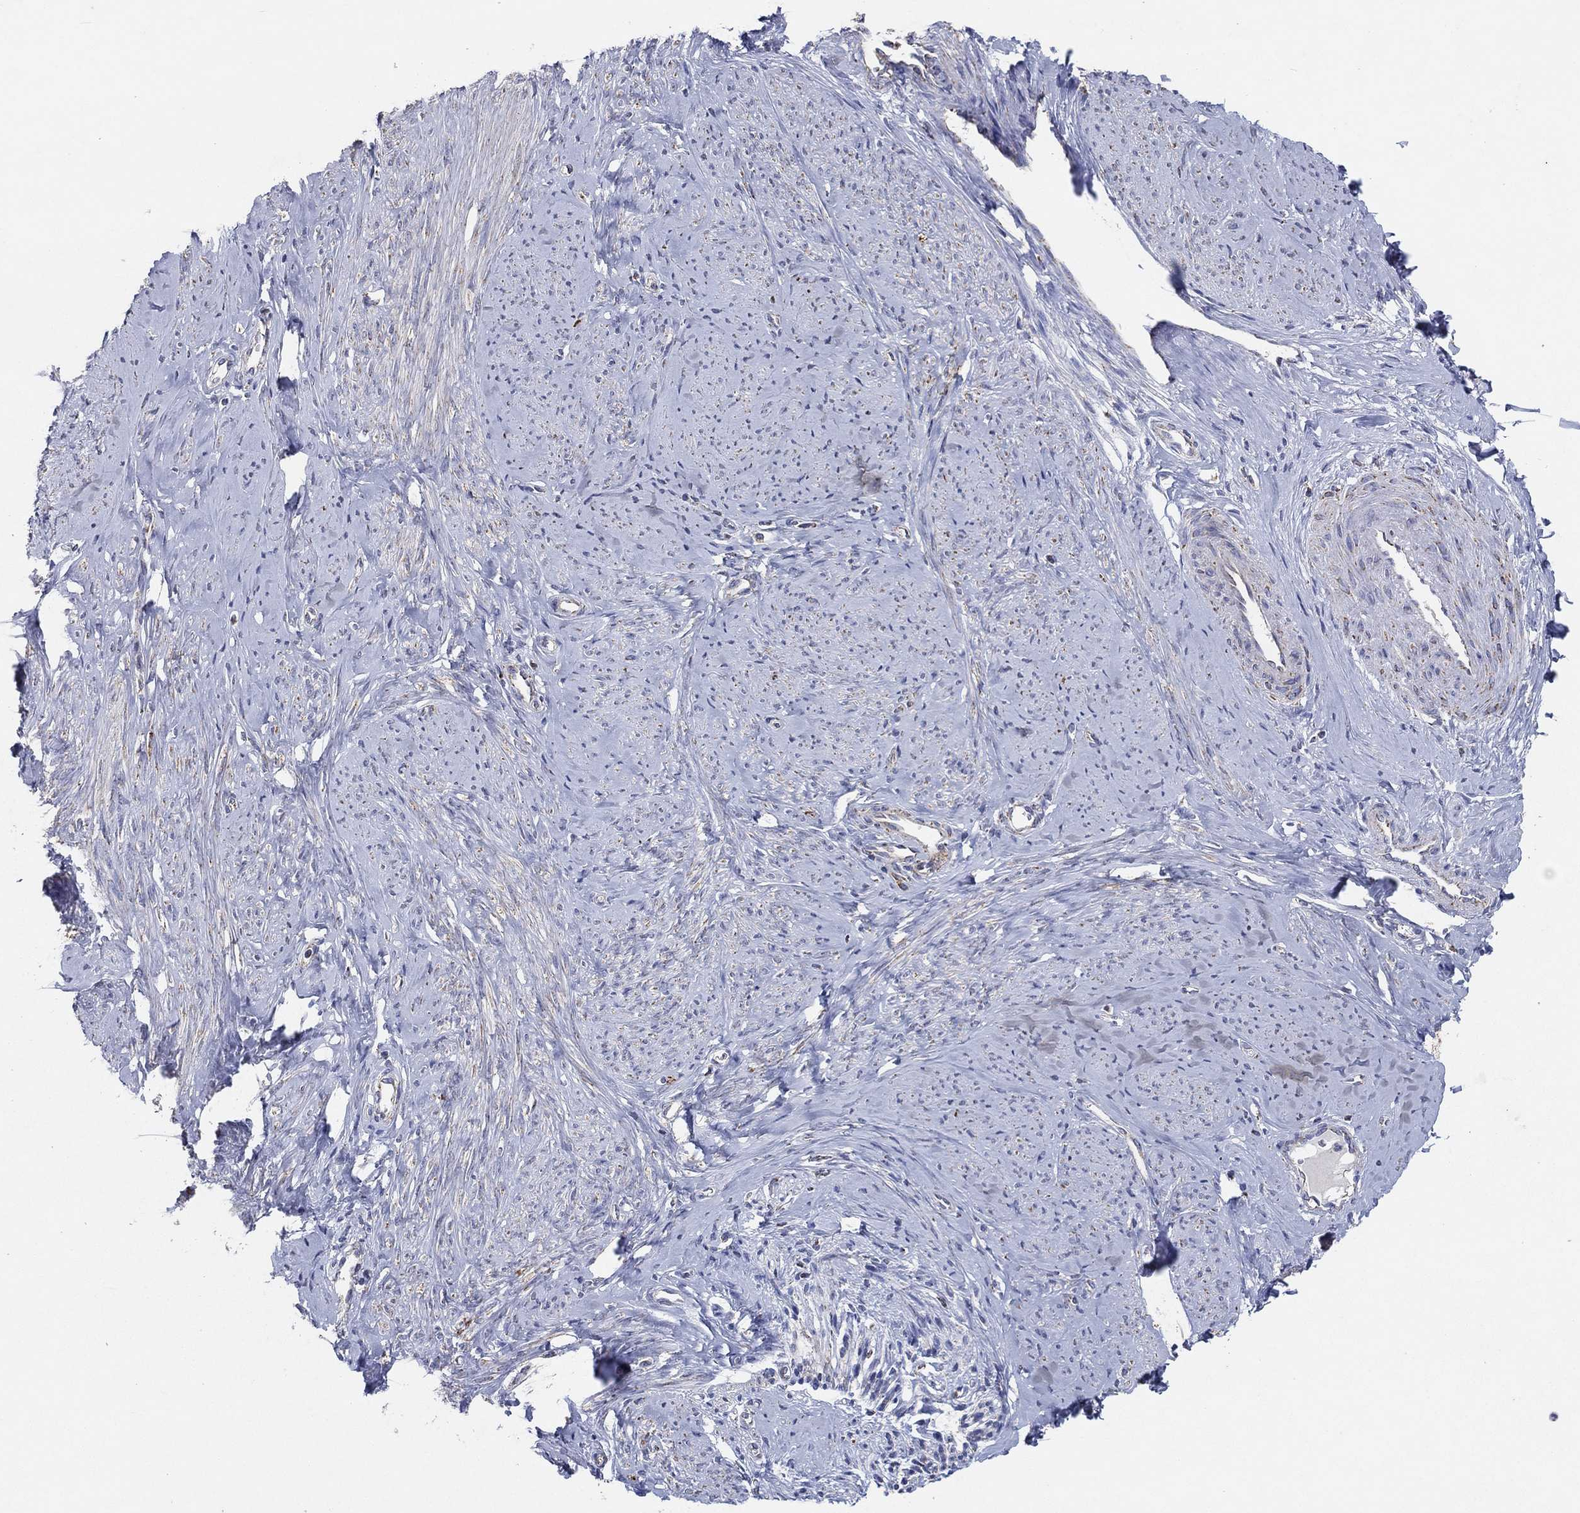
{"staining": {"intensity": "negative", "quantity": "none", "location": "none"}, "tissue": "smooth muscle", "cell_type": "Smooth muscle cells", "image_type": "normal", "snomed": [{"axis": "morphology", "description": "Normal tissue, NOS"}, {"axis": "topography", "description": "Smooth muscle"}], "caption": "DAB immunohistochemical staining of unremarkable human smooth muscle reveals no significant staining in smooth muscle cells.", "gene": "C9orf85", "patient": {"sex": "female", "age": 48}}